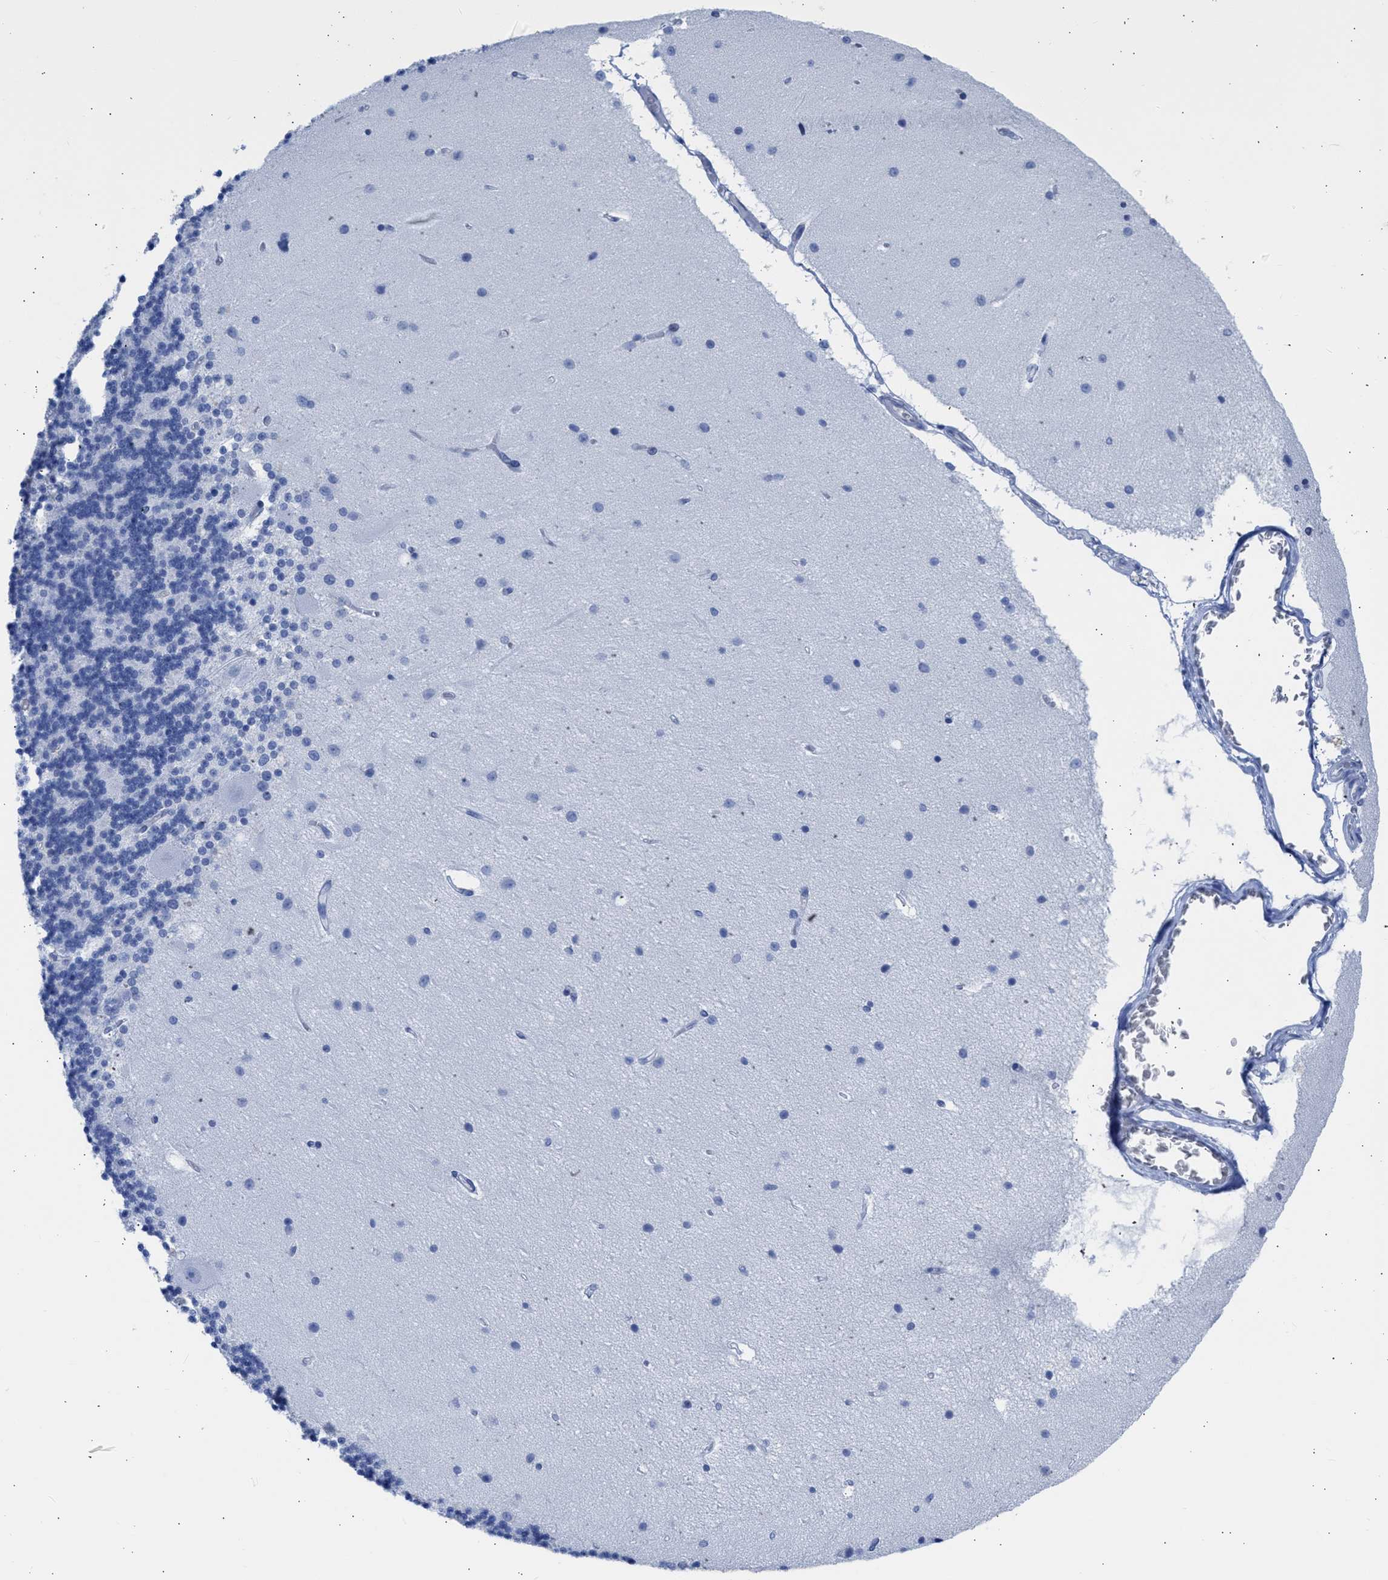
{"staining": {"intensity": "negative", "quantity": "none", "location": "none"}, "tissue": "cerebellum", "cell_type": "Cells in granular layer", "image_type": "normal", "snomed": [{"axis": "morphology", "description": "Normal tissue, NOS"}, {"axis": "topography", "description": "Cerebellum"}], "caption": "Cerebellum stained for a protein using immunohistochemistry demonstrates no staining cells in granular layer.", "gene": "RSPH1", "patient": {"sex": "female", "age": 54}}